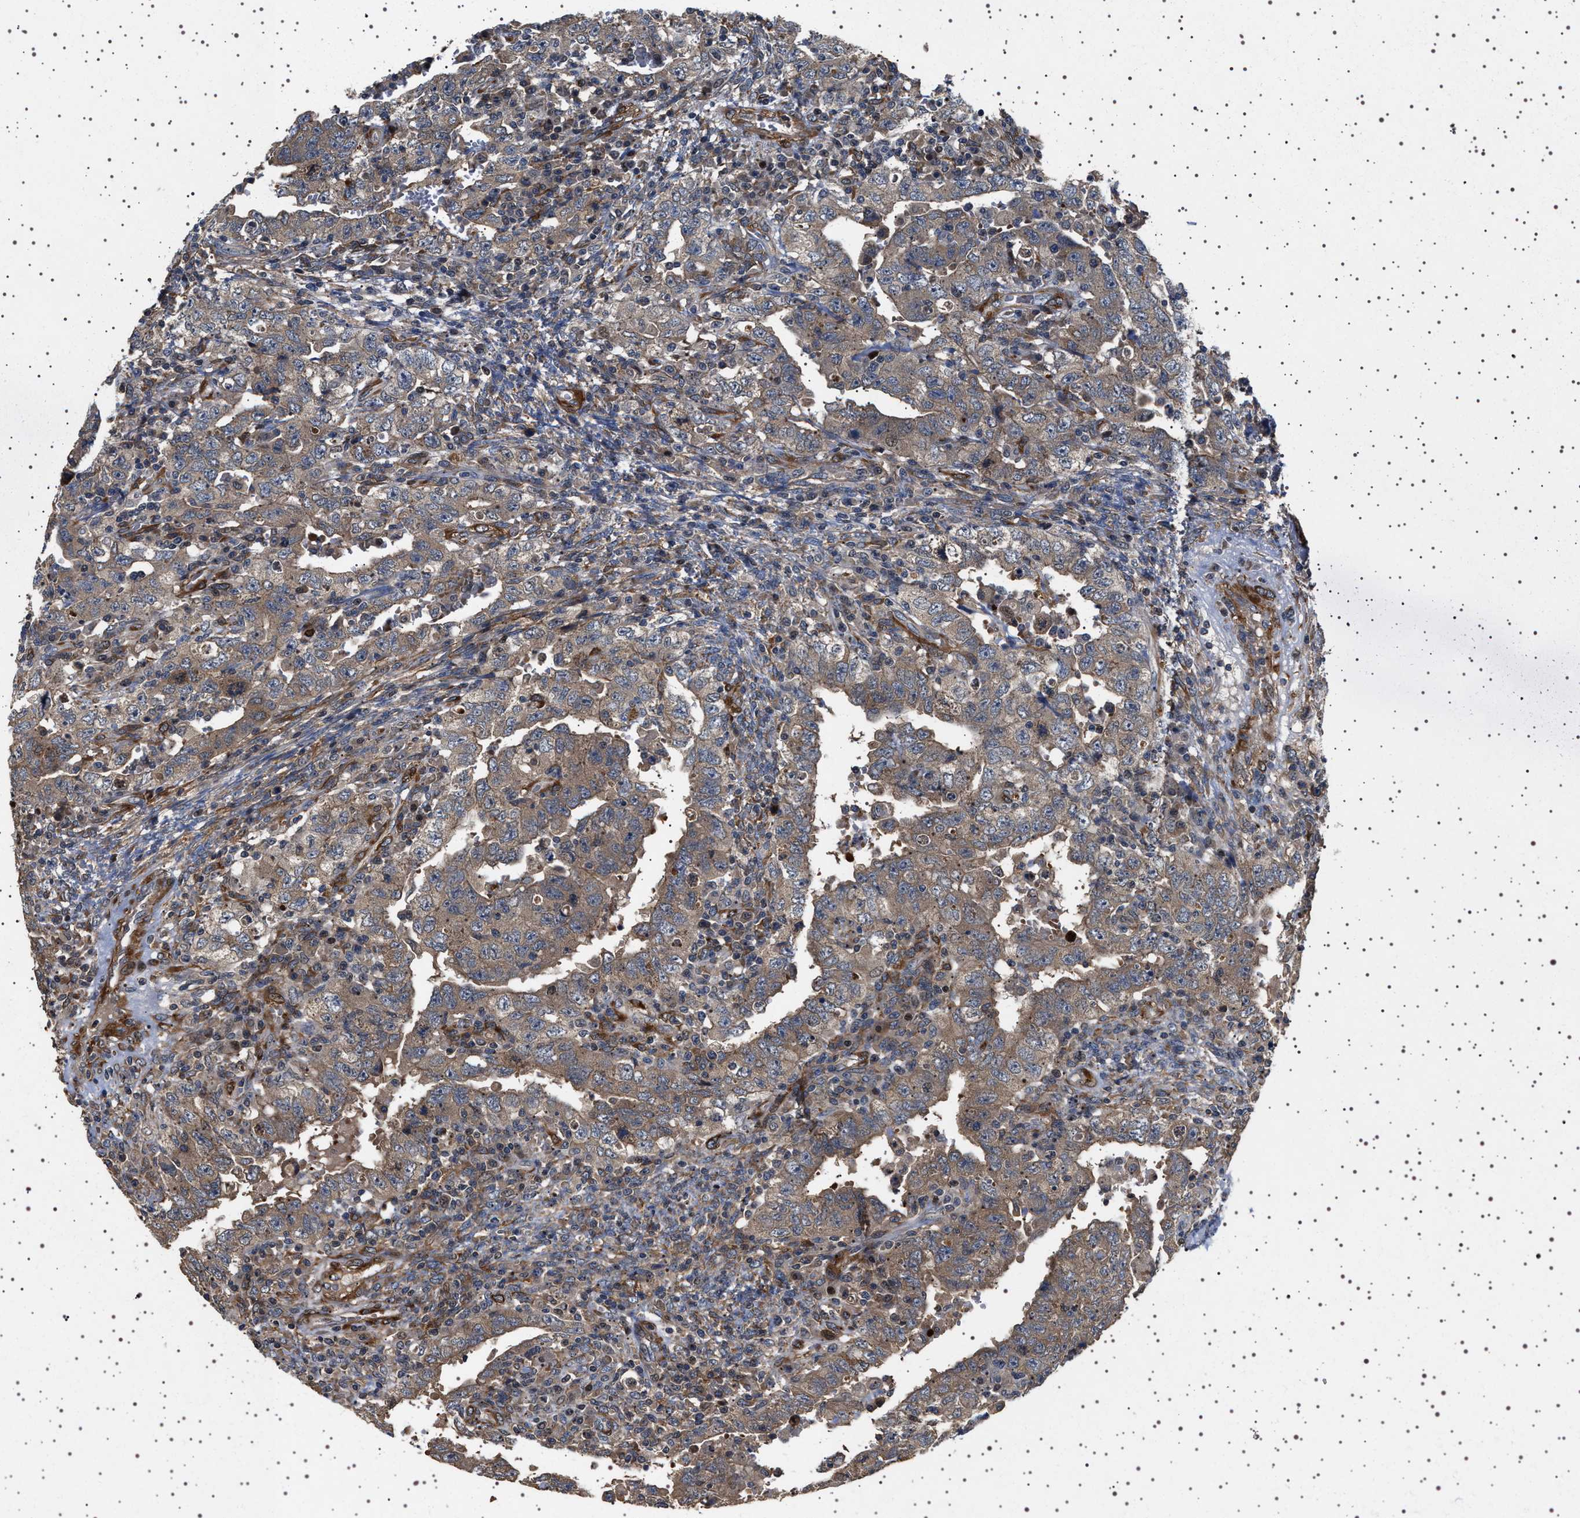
{"staining": {"intensity": "weak", "quantity": "25%-75%", "location": "cytoplasmic/membranous"}, "tissue": "testis cancer", "cell_type": "Tumor cells", "image_type": "cancer", "snomed": [{"axis": "morphology", "description": "Carcinoma, Embryonal, NOS"}, {"axis": "topography", "description": "Testis"}], "caption": "Weak cytoplasmic/membranous expression is seen in approximately 25%-75% of tumor cells in testis cancer (embryonal carcinoma).", "gene": "GUCY1B1", "patient": {"sex": "male", "age": 26}}